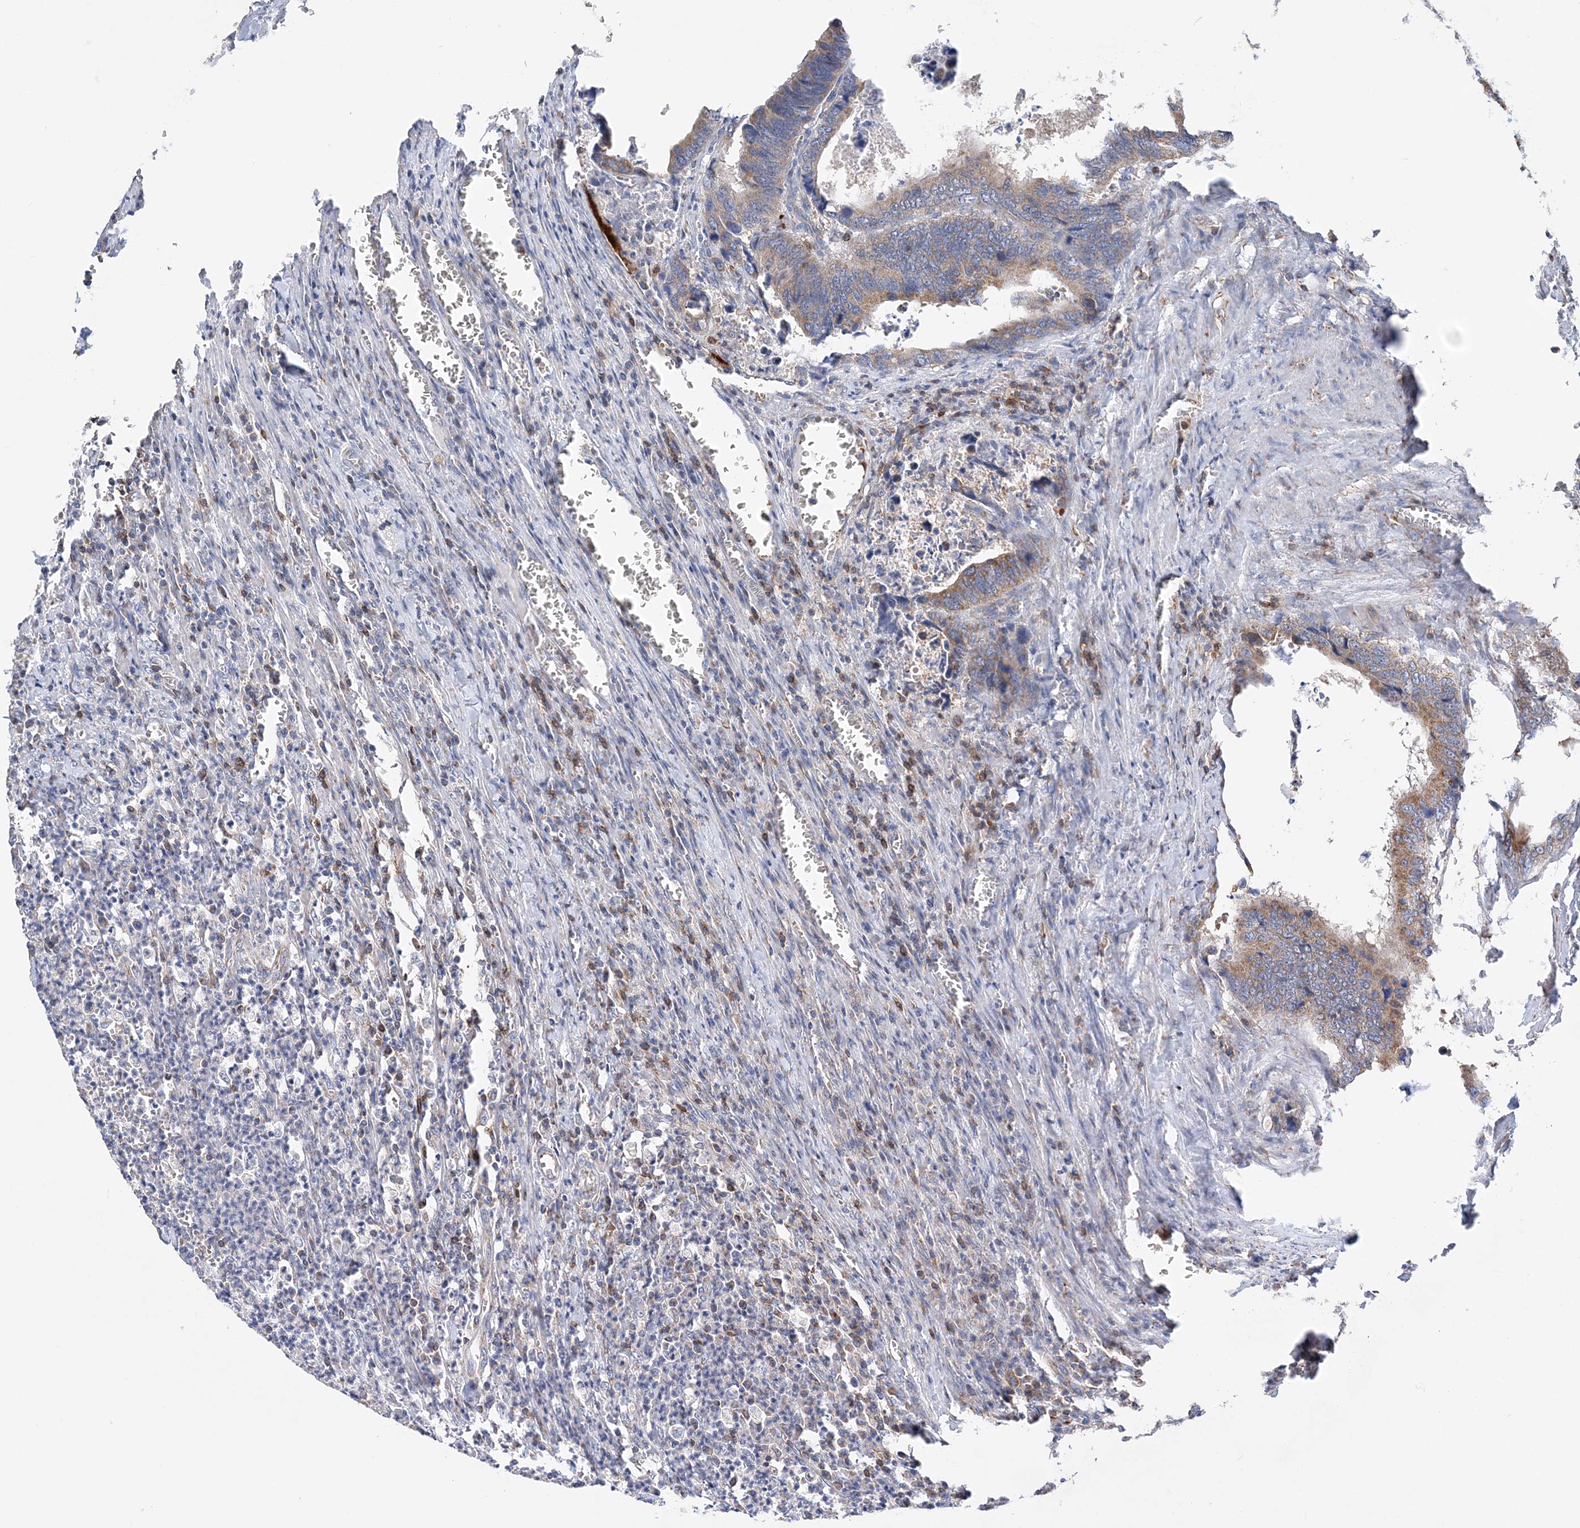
{"staining": {"intensity": "moderate", "quantity": ">75%", "location": "cytoplasmic/membranous"}, "tissue": "colorectal cancer", "cell_type": "Tumor cells", "image_type": "cancer", "snomed": [{"axis": "morphology", "description": "Adenocarcinoma, NOS"}, {"axis": "topography", "description": "Colon"}], "caption": "This image shows immunohistochemistry (IHC) staining of colorectal cancer, with medium moderate cytoplasmic/membranous expression in approximately >75% of tumor cells.", "gene": "TTC32", "patient": {"sex": "male", "age": 72}}